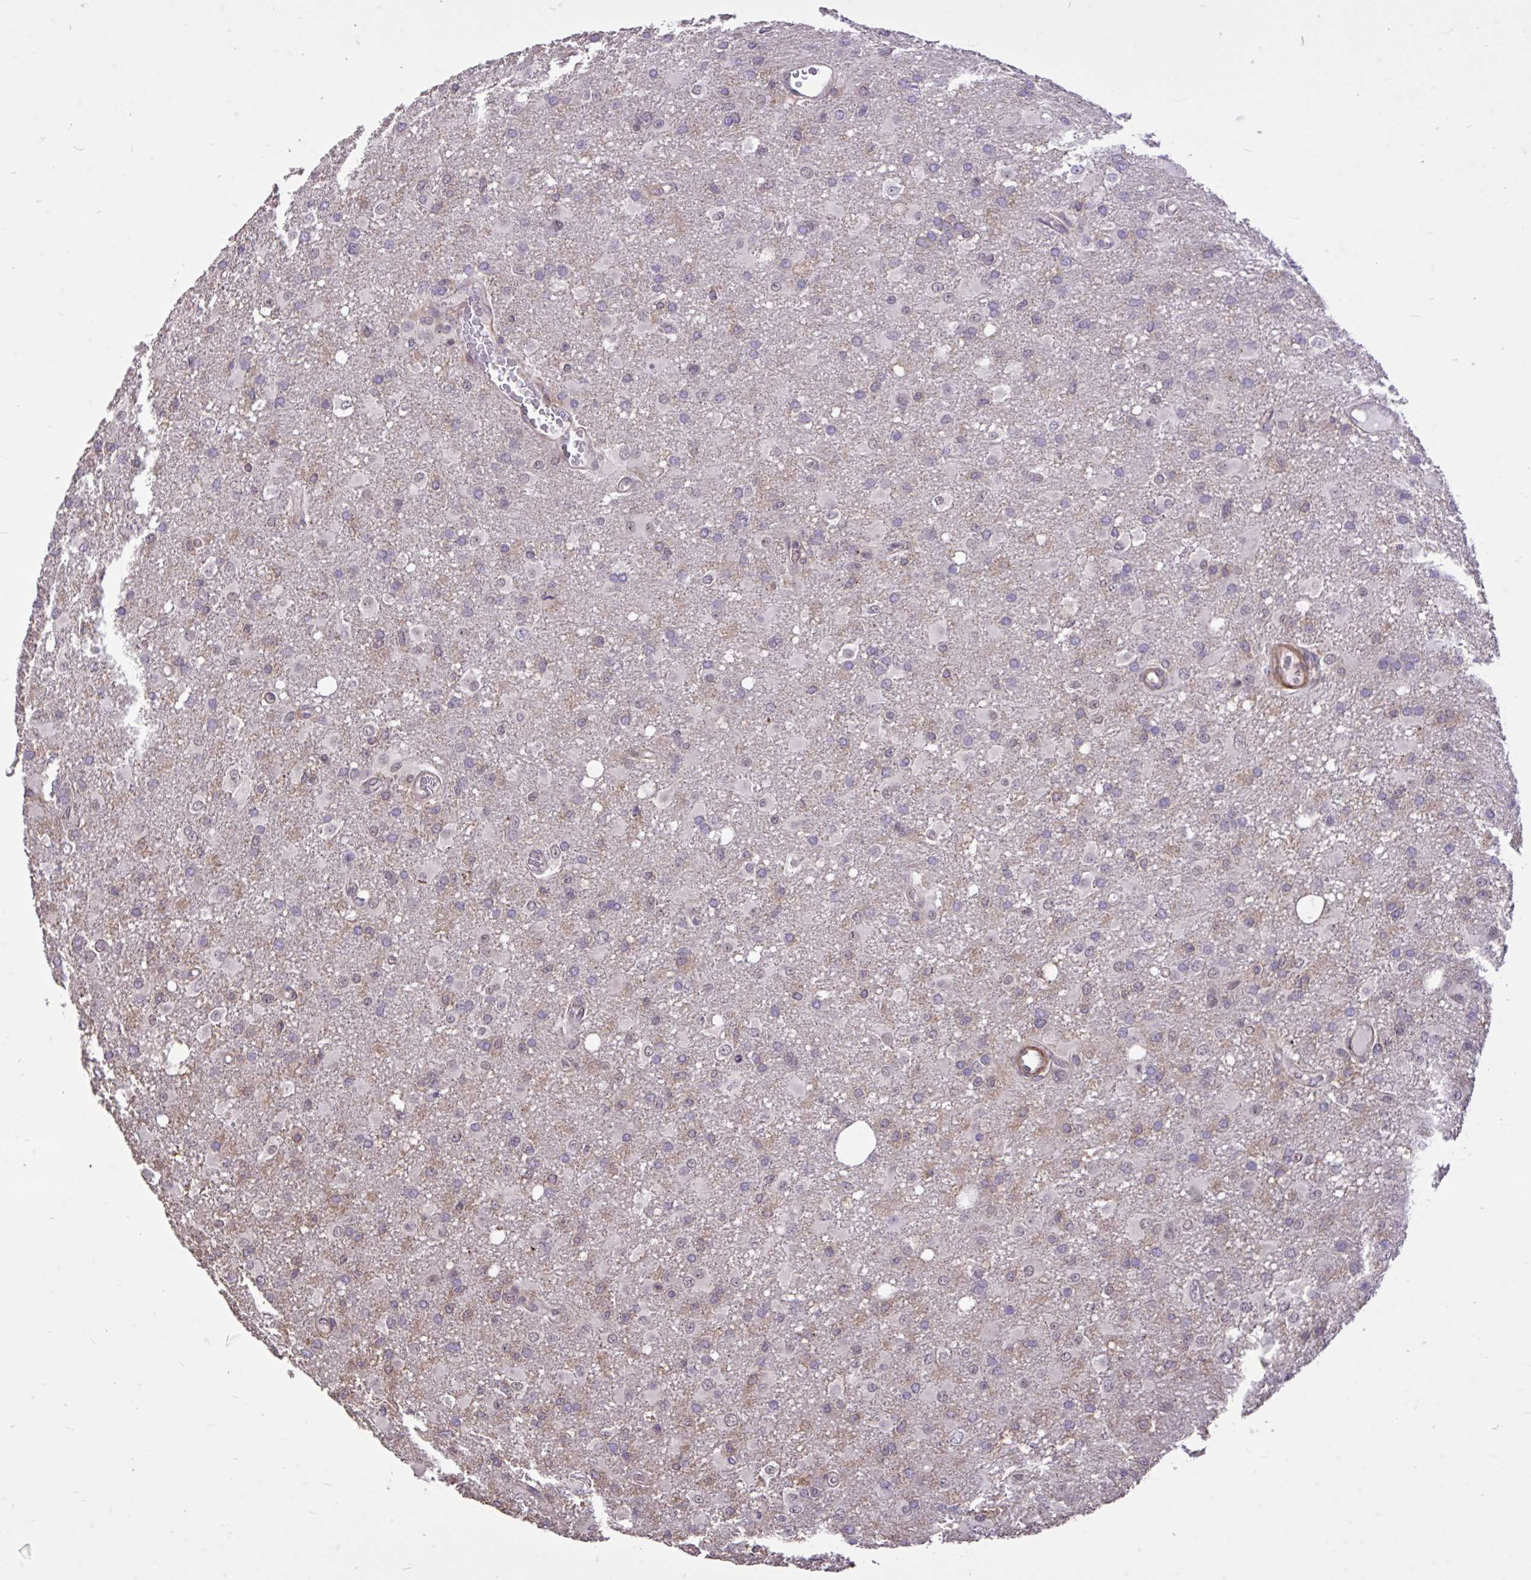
{"staining": {"intensity": "weak", "quantity": "<25%", "location": "cytoplasmic/membranous"}, "tissue": "glioma", "cell_type": "Tumor cells", "image_type": "cancer", "snomed": [{"axis": "morphology", "description": "Glioma, malignant, High grade"}, {"axis": "topography", "description": "Brain"}], "caption": "A histopathology image of malignant glioma (high-grade) stained for a protein exhibits no brown staining in tumor cells.", "gene": "IGFL2", "patient": {"sex": "male", "age": 53}}